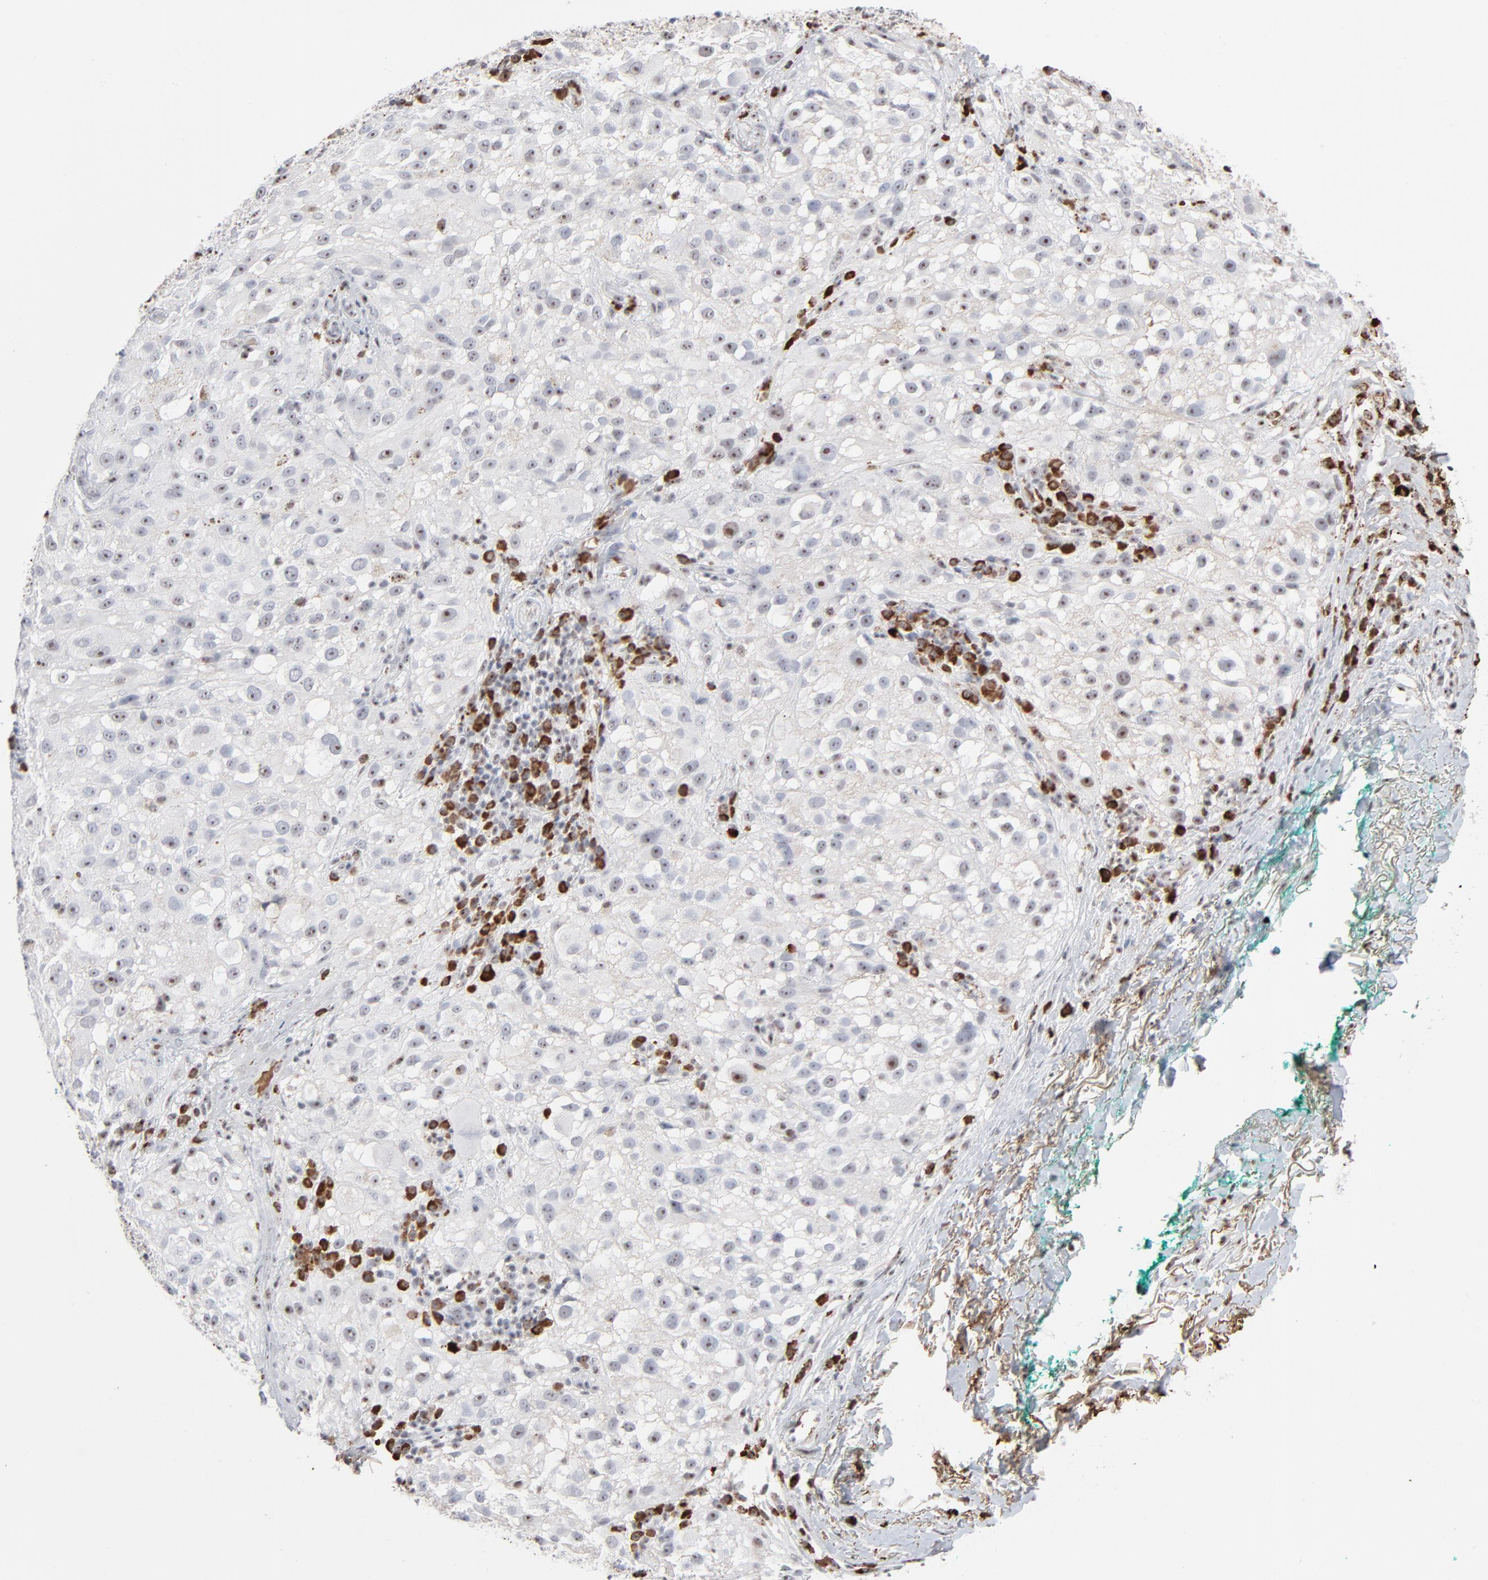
{"staining": {"intensity": "moderate", "quantity": ">75%", "location": "nuclear"}, "tissue": "melanoma", "cell_type": "Tumor cells", "image_type": "cancer", "snomed": [{"axis": "morphology", "description": "Necrosis, NOS"}, {"axis": "morphology", "description": "Malignant melanoma, NOS"}, {"axis": "topography", "description": "Skin"}], "caption": "A micrograph of human melanoma stained for a protein displays moderate nuclear brown staining in tumor cells. (Stains: DAB in brown, nuclei in blue, Microscopy: brightfield microscopy at high magnification).", "gene": "MPHOSPH6", "patient": {"sex": "female", "age": 87}}